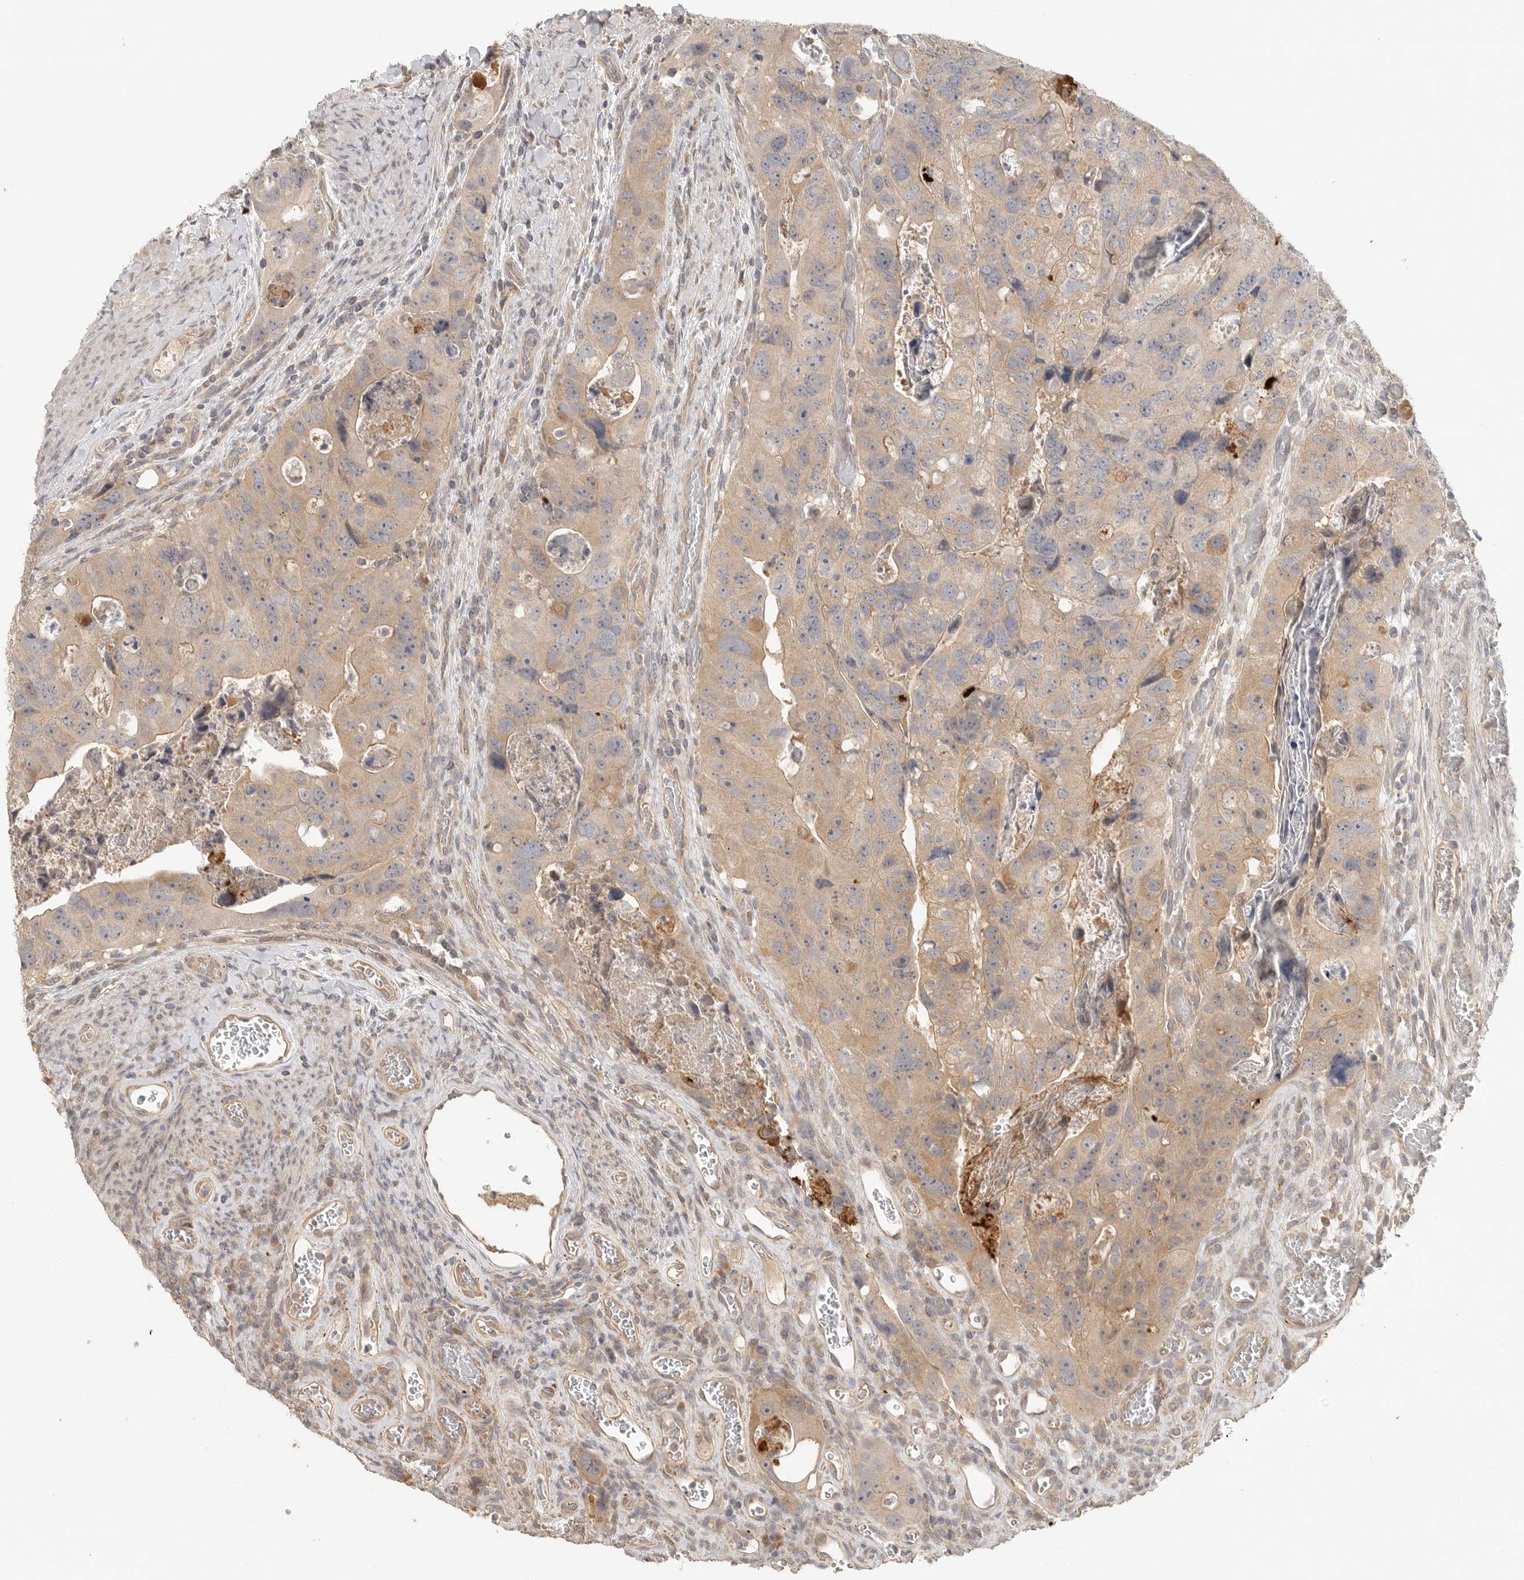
{"staining": {"intensity": "weak", "quantity": ">75%", "location": "cytoplasmic/membranous"}, "tissue": "colorectal cancer", "cell_type": "Tumor cells", "image_type": "cancer", "snomed": [{"axis": "morphology", "description": "Adenocarcinoma, NOS"}, {"axis": "topography", "description": "Rectum"}], "caption": "This is an image of immunohistochemistry (IHC) staining of adenocarcinoma (colorectal), which shows weak positivity in the cytoplasmic/membranous of tumor cells.", "gene": "HDAC6", "patient": {"sex": "male", "age": 59}}